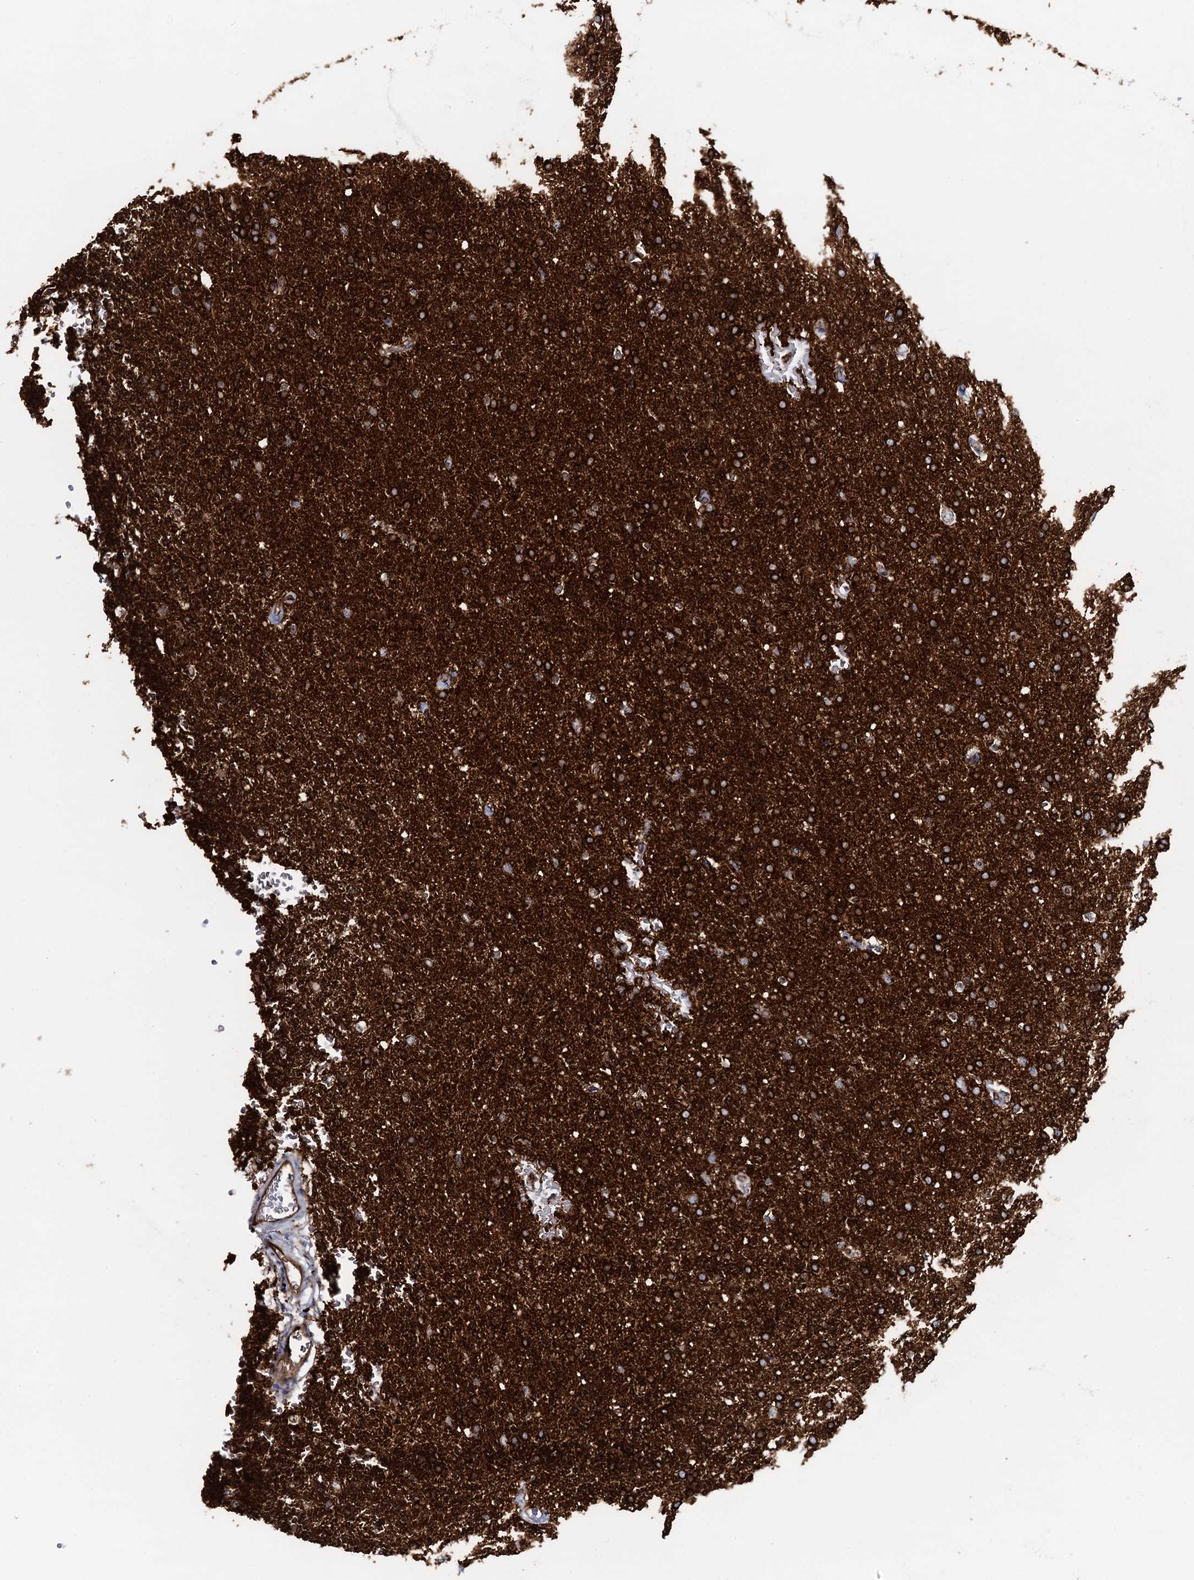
{"staining": {"intensity": "strong", "quantity": ">75%", "location": "cytoplasmic/membranous"}, "tissue": "glioma", "cell_type": "Tumor cells", "image_type": "cancer", "snomed": [{"axis": "morphology", "description": "Glioma, malignant, High grade"}, {"axis": "topography", "description": "Brain"}], "caption": "Immunohistochemistry of human glioma demonstrates high levels of strong cytoplasmic/membranous positivity in approximately >75% of tumor cells.", "gene": "PLLP", "patient": {"sex": "male", "age": 72}}